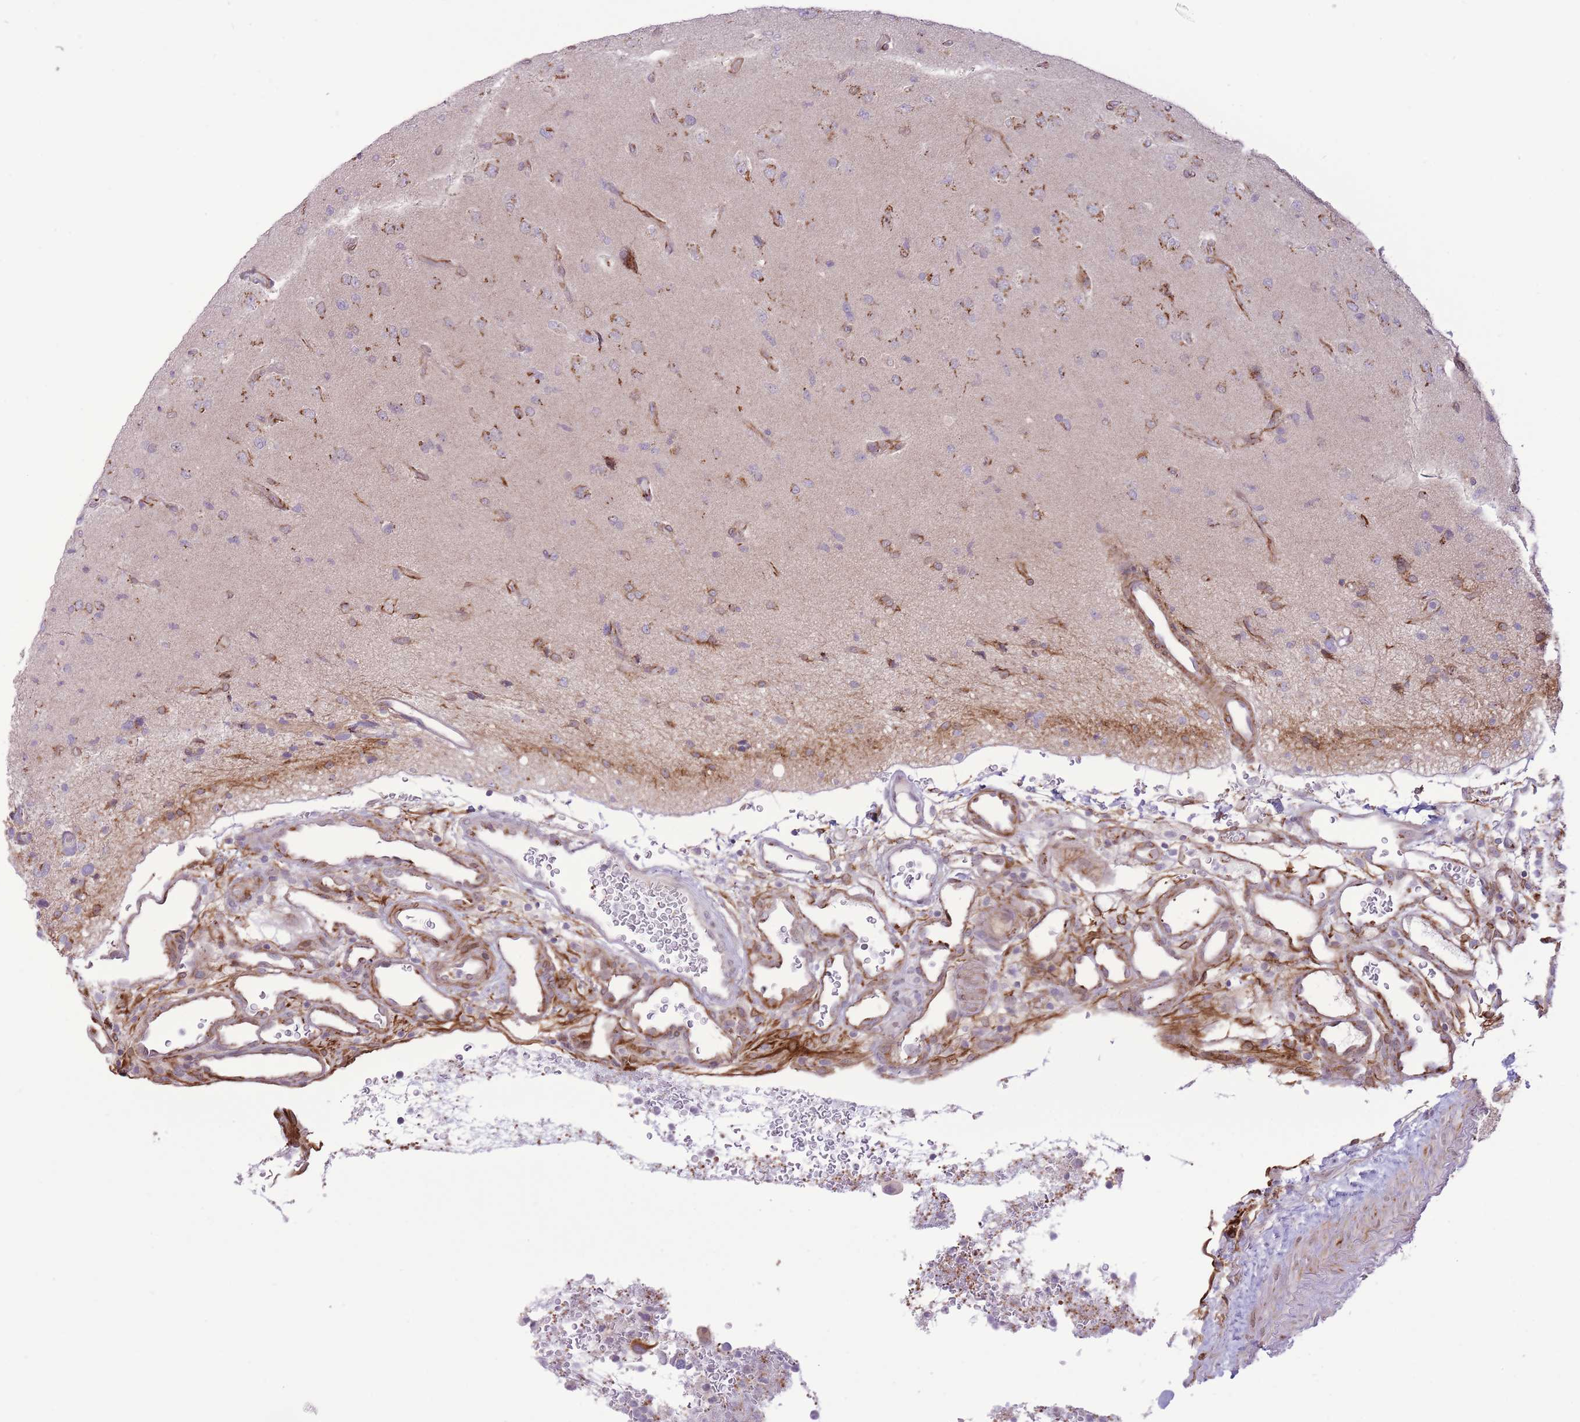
{"staining": {"intensity": "moderate", "quantity": "25%-75%", "location": "cytoplasmic/membranous"}, "tissue": "glioma", "cell_type": "Tumor cells", "image_type": "cancer", "snomed": [{"axis": "morphology", "description": "Glioma, malignant, High grade"}, {"axis": "topography", "description": "Brain"}], "caption": "High-power microscopy captured an immunohistochemistry (IHC) image of high-grade glioma (malignant), revealing moderate cytoplasmic/membranous positivity in about 25%-75% of tumor cells.", "gene": "ZBED5", "patient": {"sex": "male", "age": 77}}